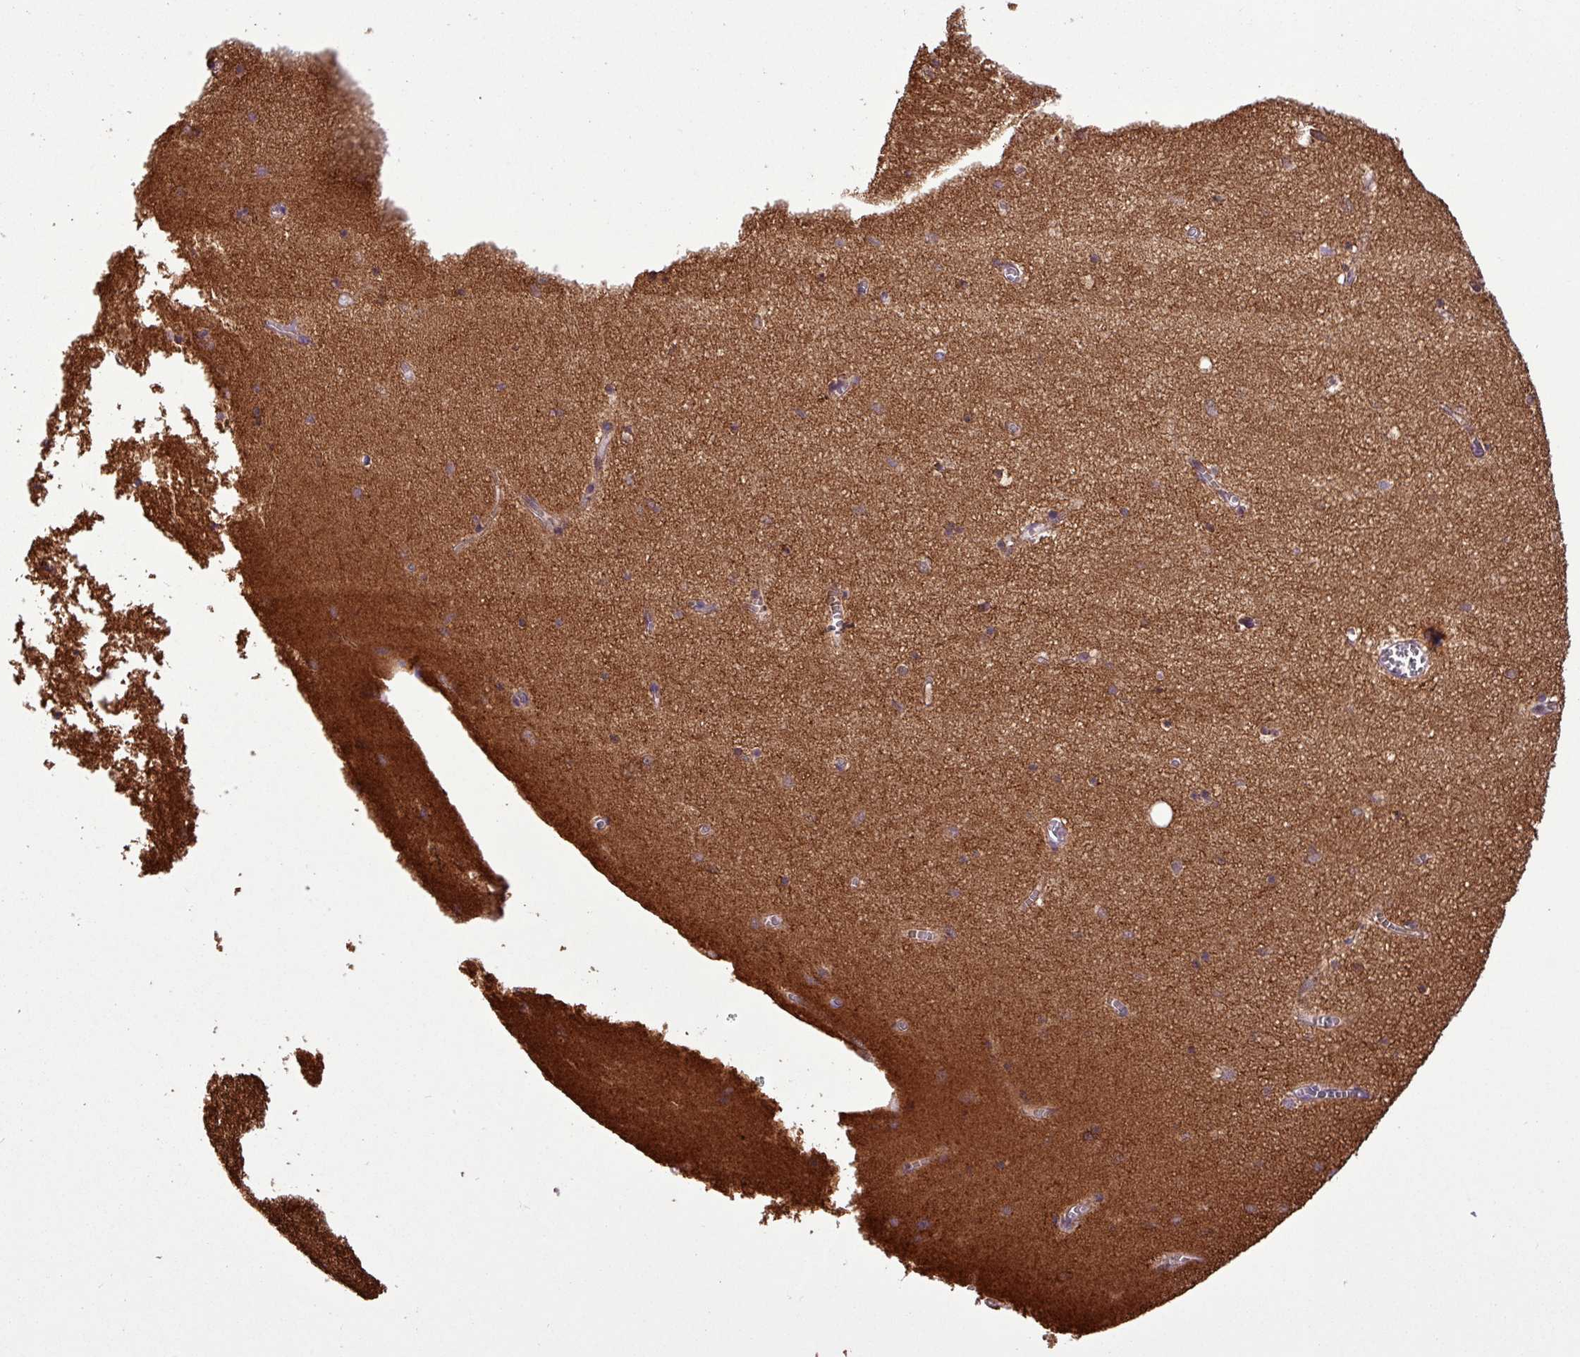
{"staining": {"intensity": "weak", "quantity": "25%-75%", "location": "cytoplasmic/membranous"}, "tissue": "hippocampus", "cell_type": "Glial cells", "image_type": "normal", "snomed": [{"axis": "morphology", "description": "Normal tissue, NOS"}, {"axis": "topography", "description": "Hippocampus"}], "caption": "Hippocampus stained for a protein exhibits weak cytoplasmic/membranous positivity in glial cells. (DAB IHC, brown staining for protein, blue staining for nuclei).", "gene": "MCTP2", "patient": {"sex": "female", "age": 64}}